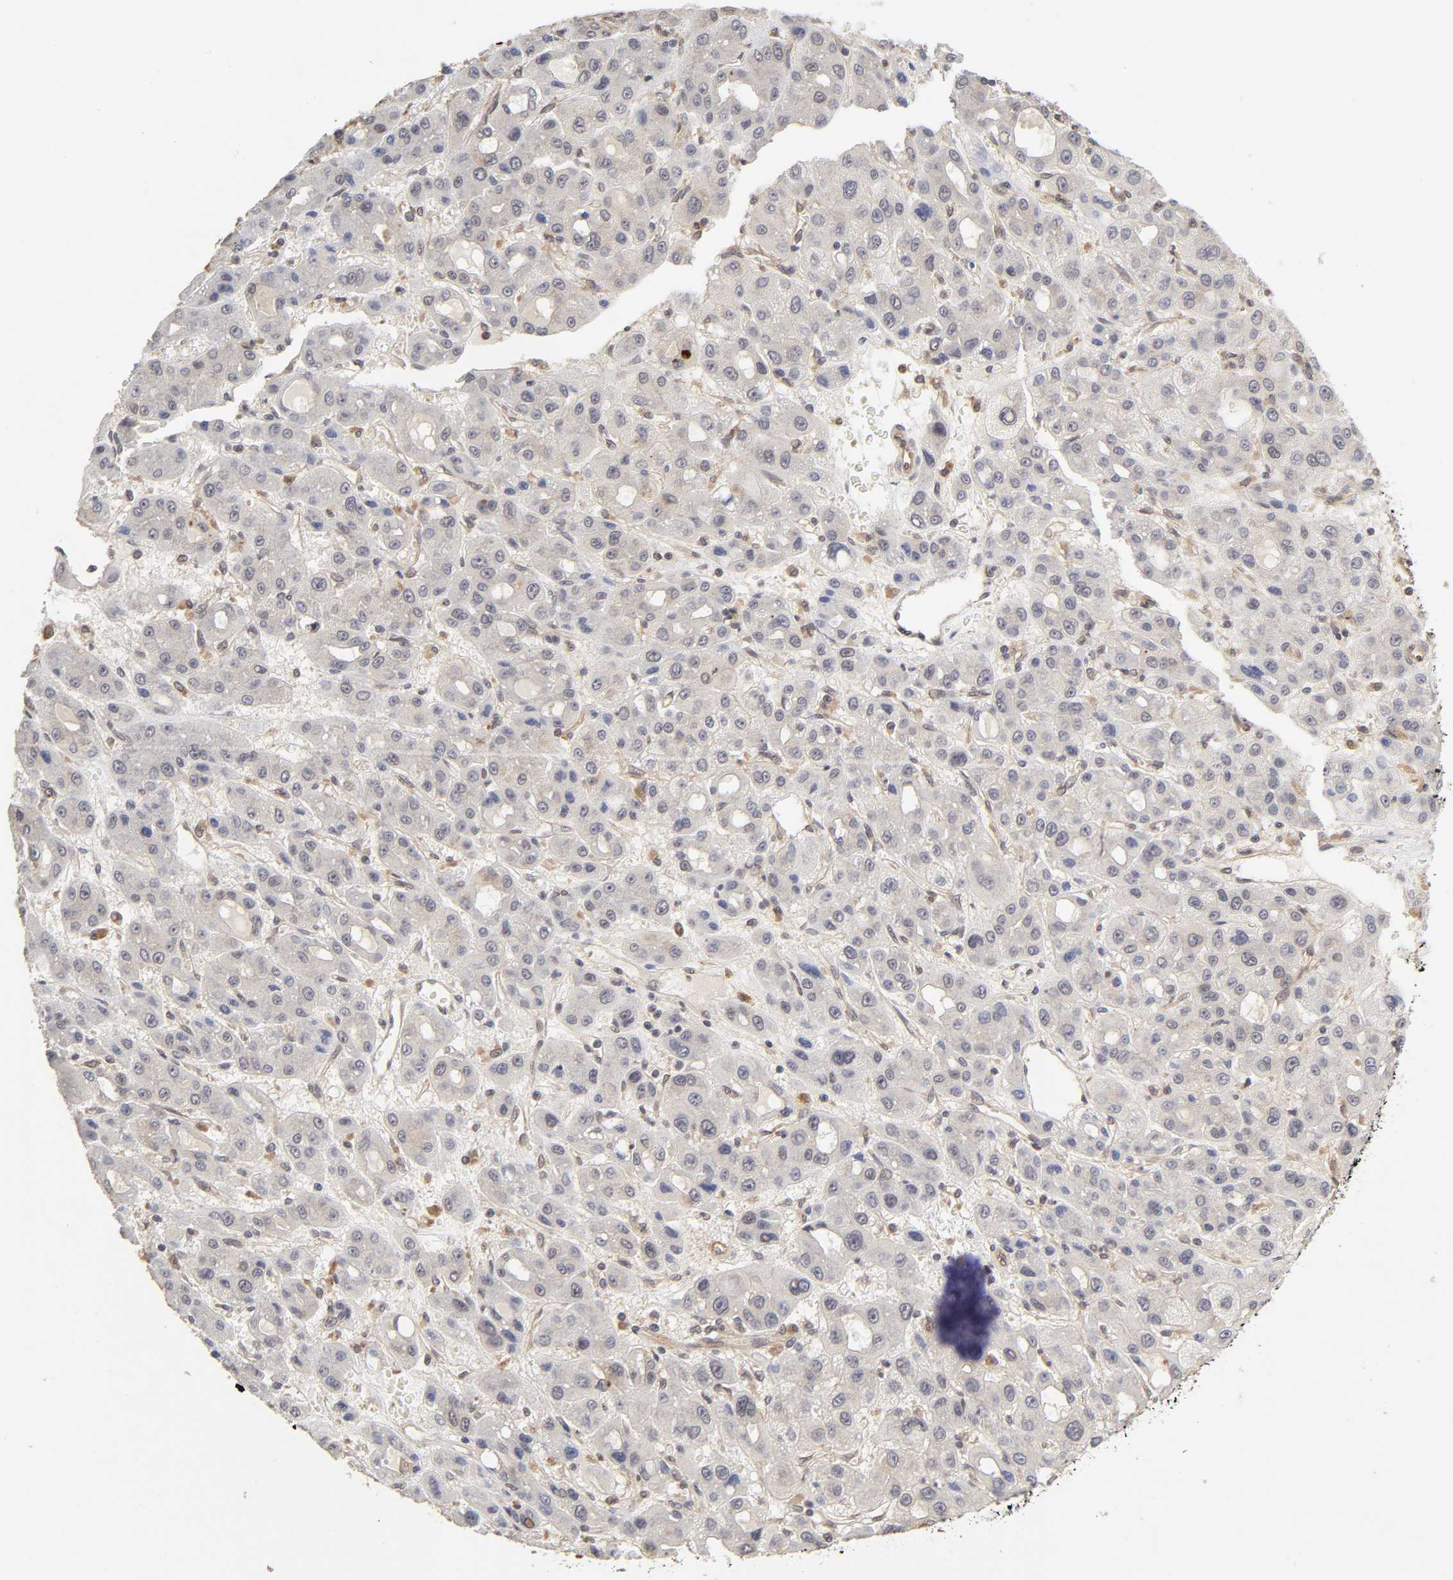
{"staining": {"intensity": "negative", "quantity": "none", "location": "none"}, "tissue": "liver cancer", "cell_type": "Tumor cells", "image_type": "cancer", "snomed": [{"axis": "morphology", "description": "Carcinoma, Hepatocellular, NOS"}, {"axis": "topography", "description": "Liver"}], "caption": "Immunohistochemistry (IHC) of human liver cancer demonstrates no positivity in tumor cells.", "gene": "MAPK1", "patient": {"sex": "male", "age": 55}}